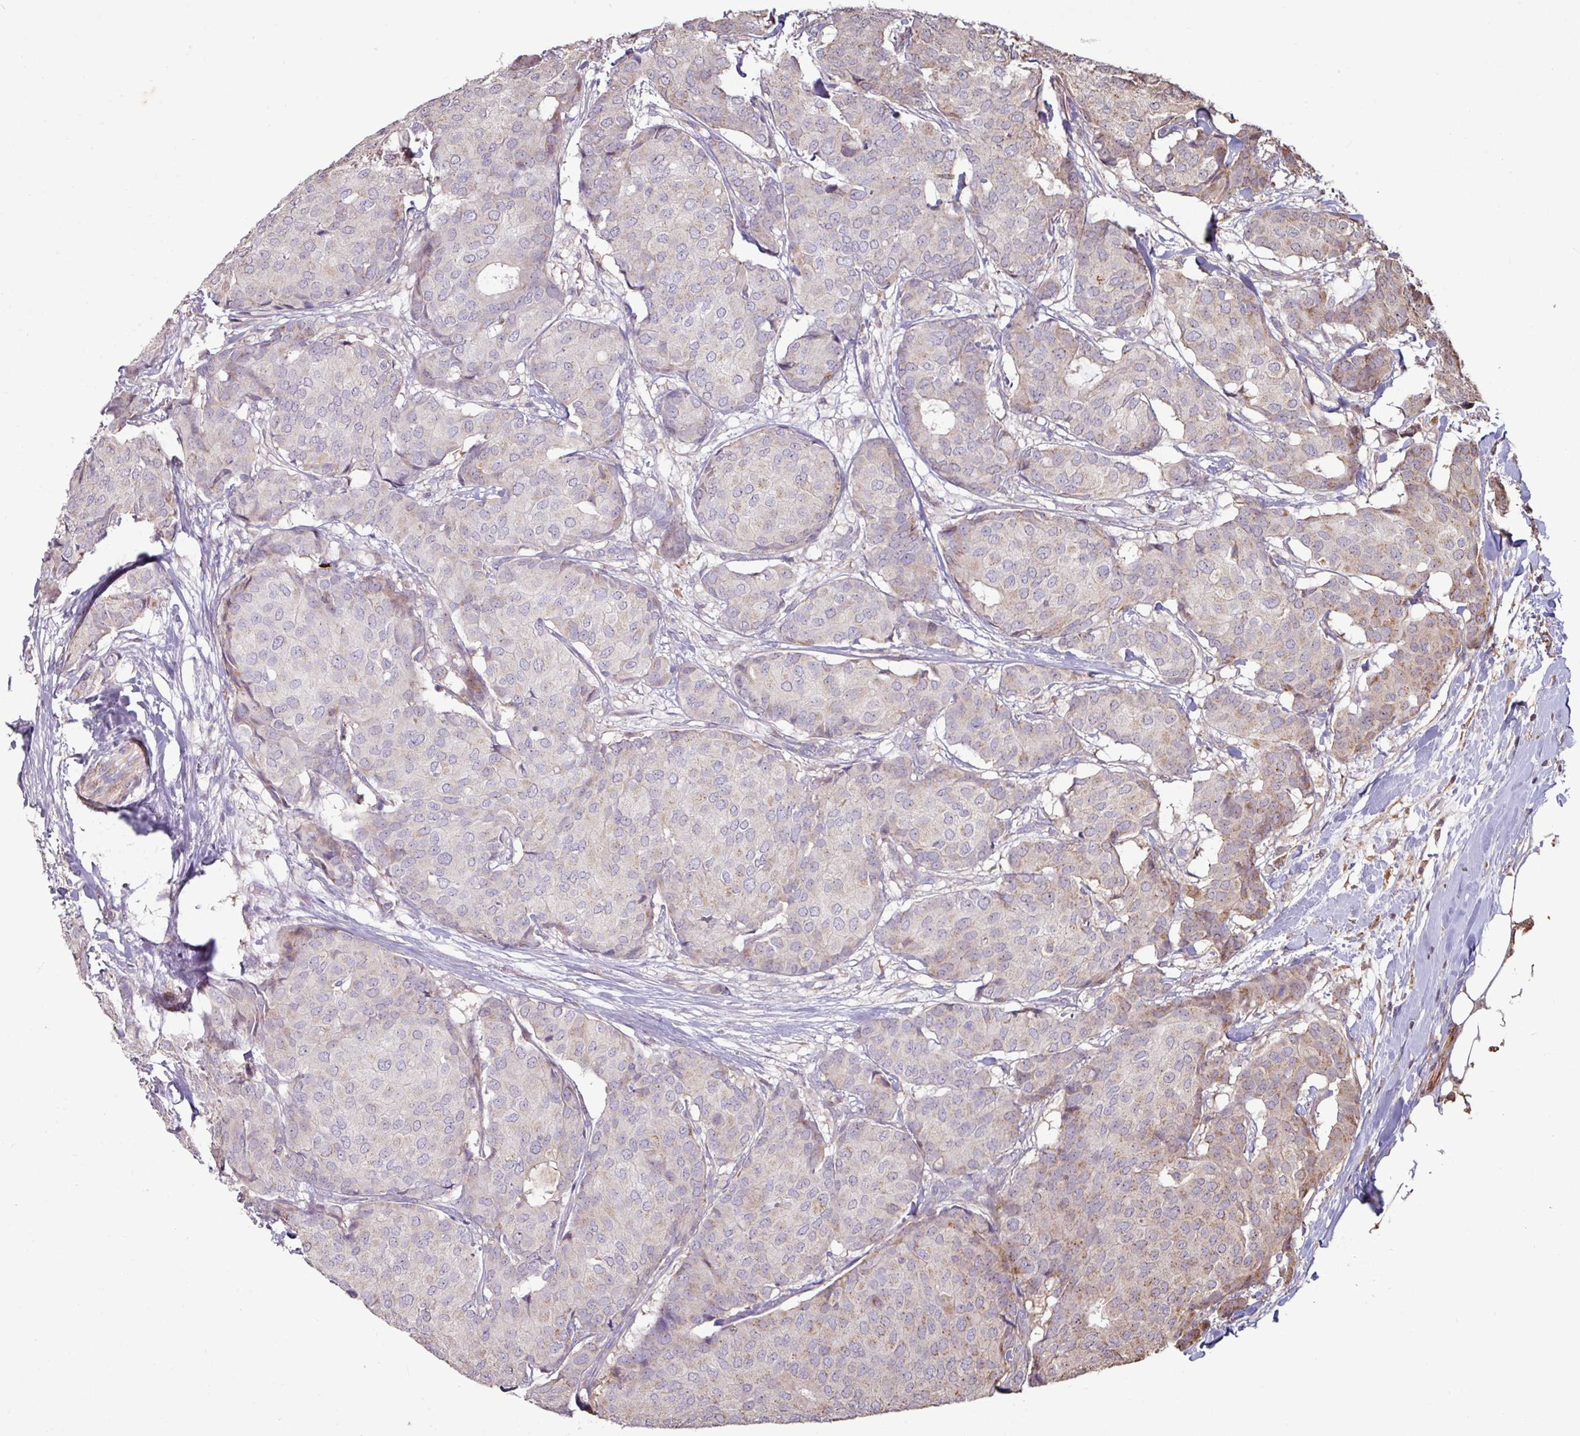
{"staining": {"intensity": "weak", "quantity": "<25%", "location": "cytoplasmic/membranous"}, "tissue": "breast cancer", "cell_type": "Tumor cells", "image_type": "cancer", "snomed": [{"axis": "morphology", "description": "Duct carcinoma"}, {"axis": "topography", "description": "Breast"}], "caption": "IHC photomicrograph of breast cancer (intraductal carcinoma) stained for a protein (brown), which reveals no positivity in tumor cells.", "gene": "OR2D3", "patient": {"sex": "female", "age": 75}}